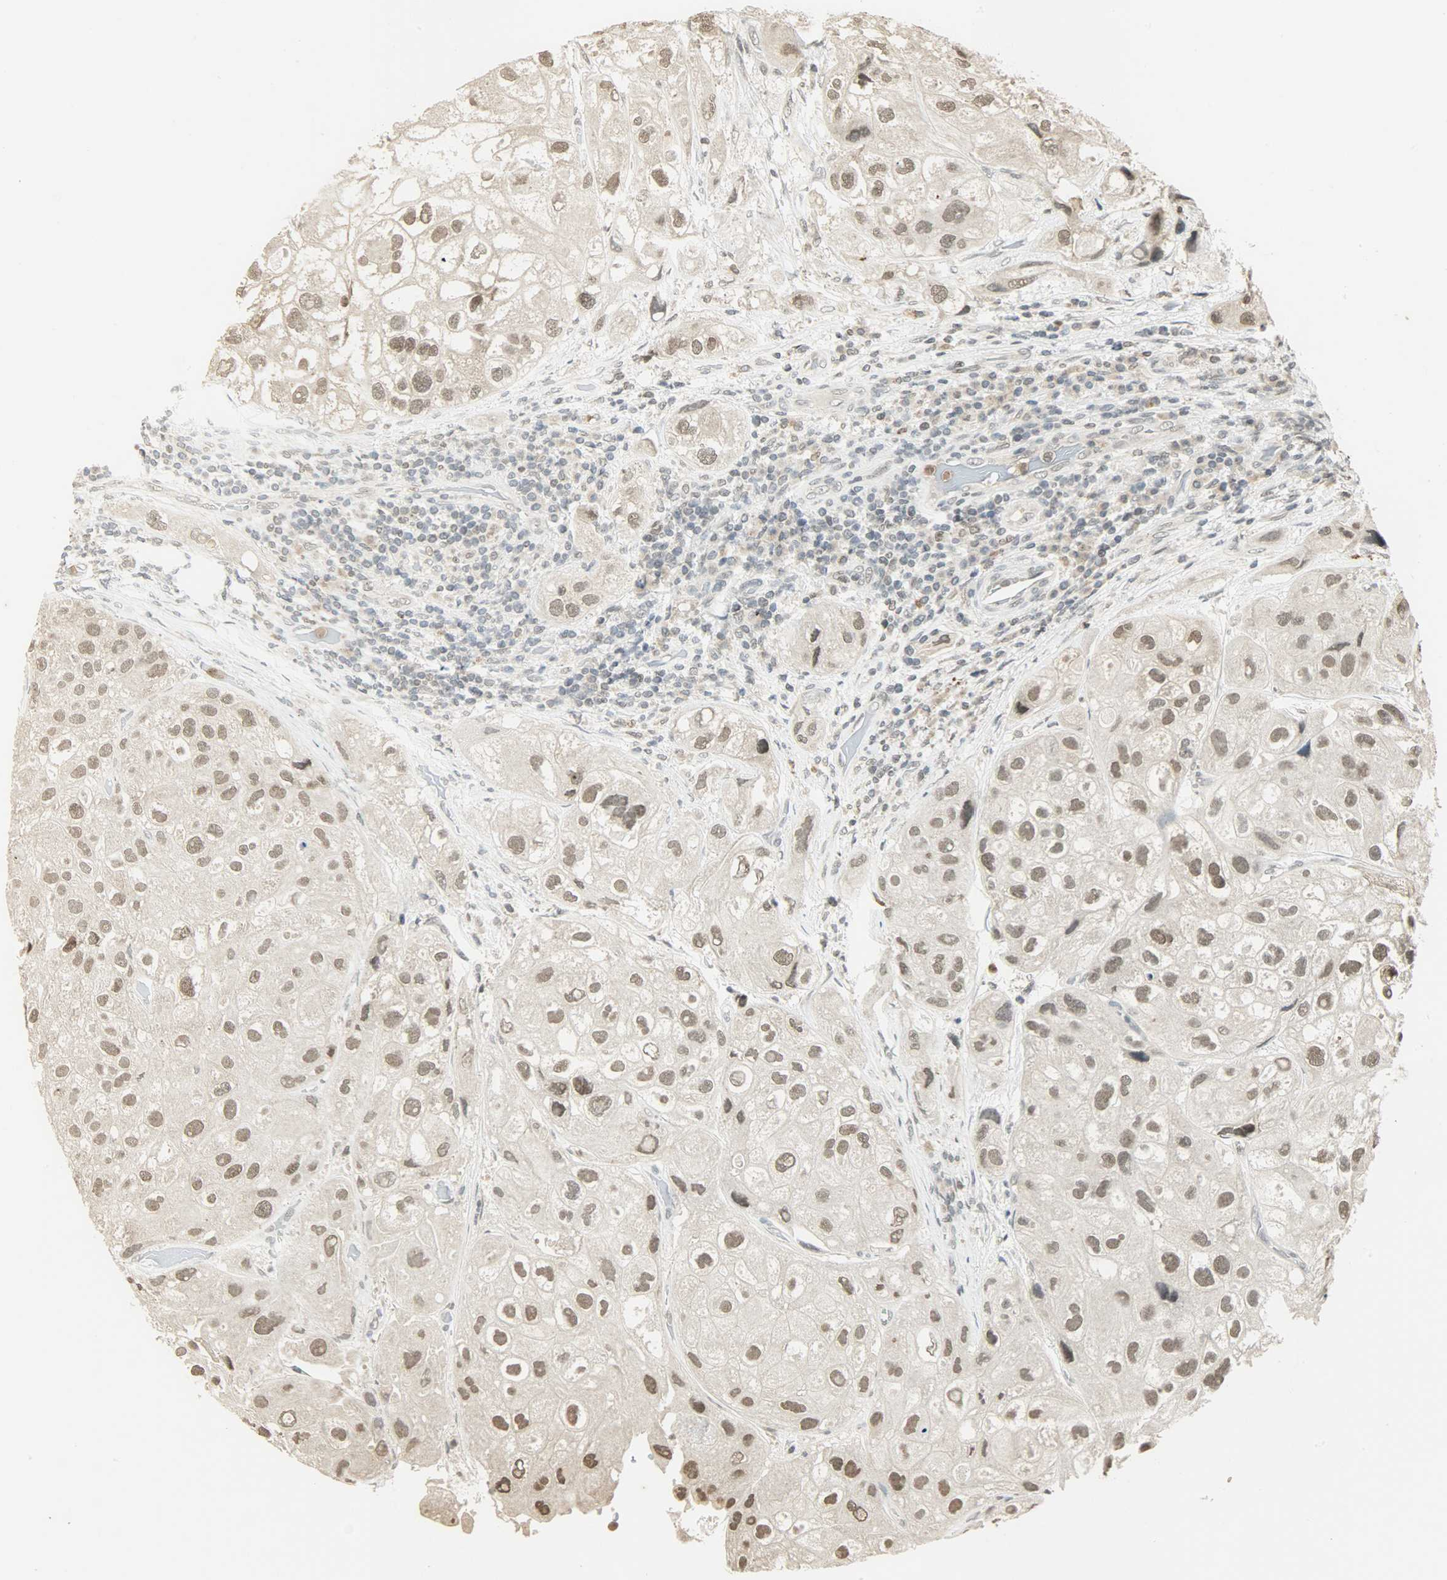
{"staining": {"intensity": "weak", "quantity": "25%-75%", "location": "nuclear"}, "tissue": "urothelial cancer", "cell_type": "Tumor cells", "image_type": "cancer", "snomed": [{"axis": "morphology", "description": "Urothelial carcinoma, High grade"}, {"axis": "topography", "description": "Urinary bladder"}], "caption": "Urothelial cancer tissue demonstrates weak nuclear staining in about 25%-75% of tumor cells, visualized by immunohistochemistry.", "gene": "SMARCA5", "patient": {"sex": "female", "age": 64}}